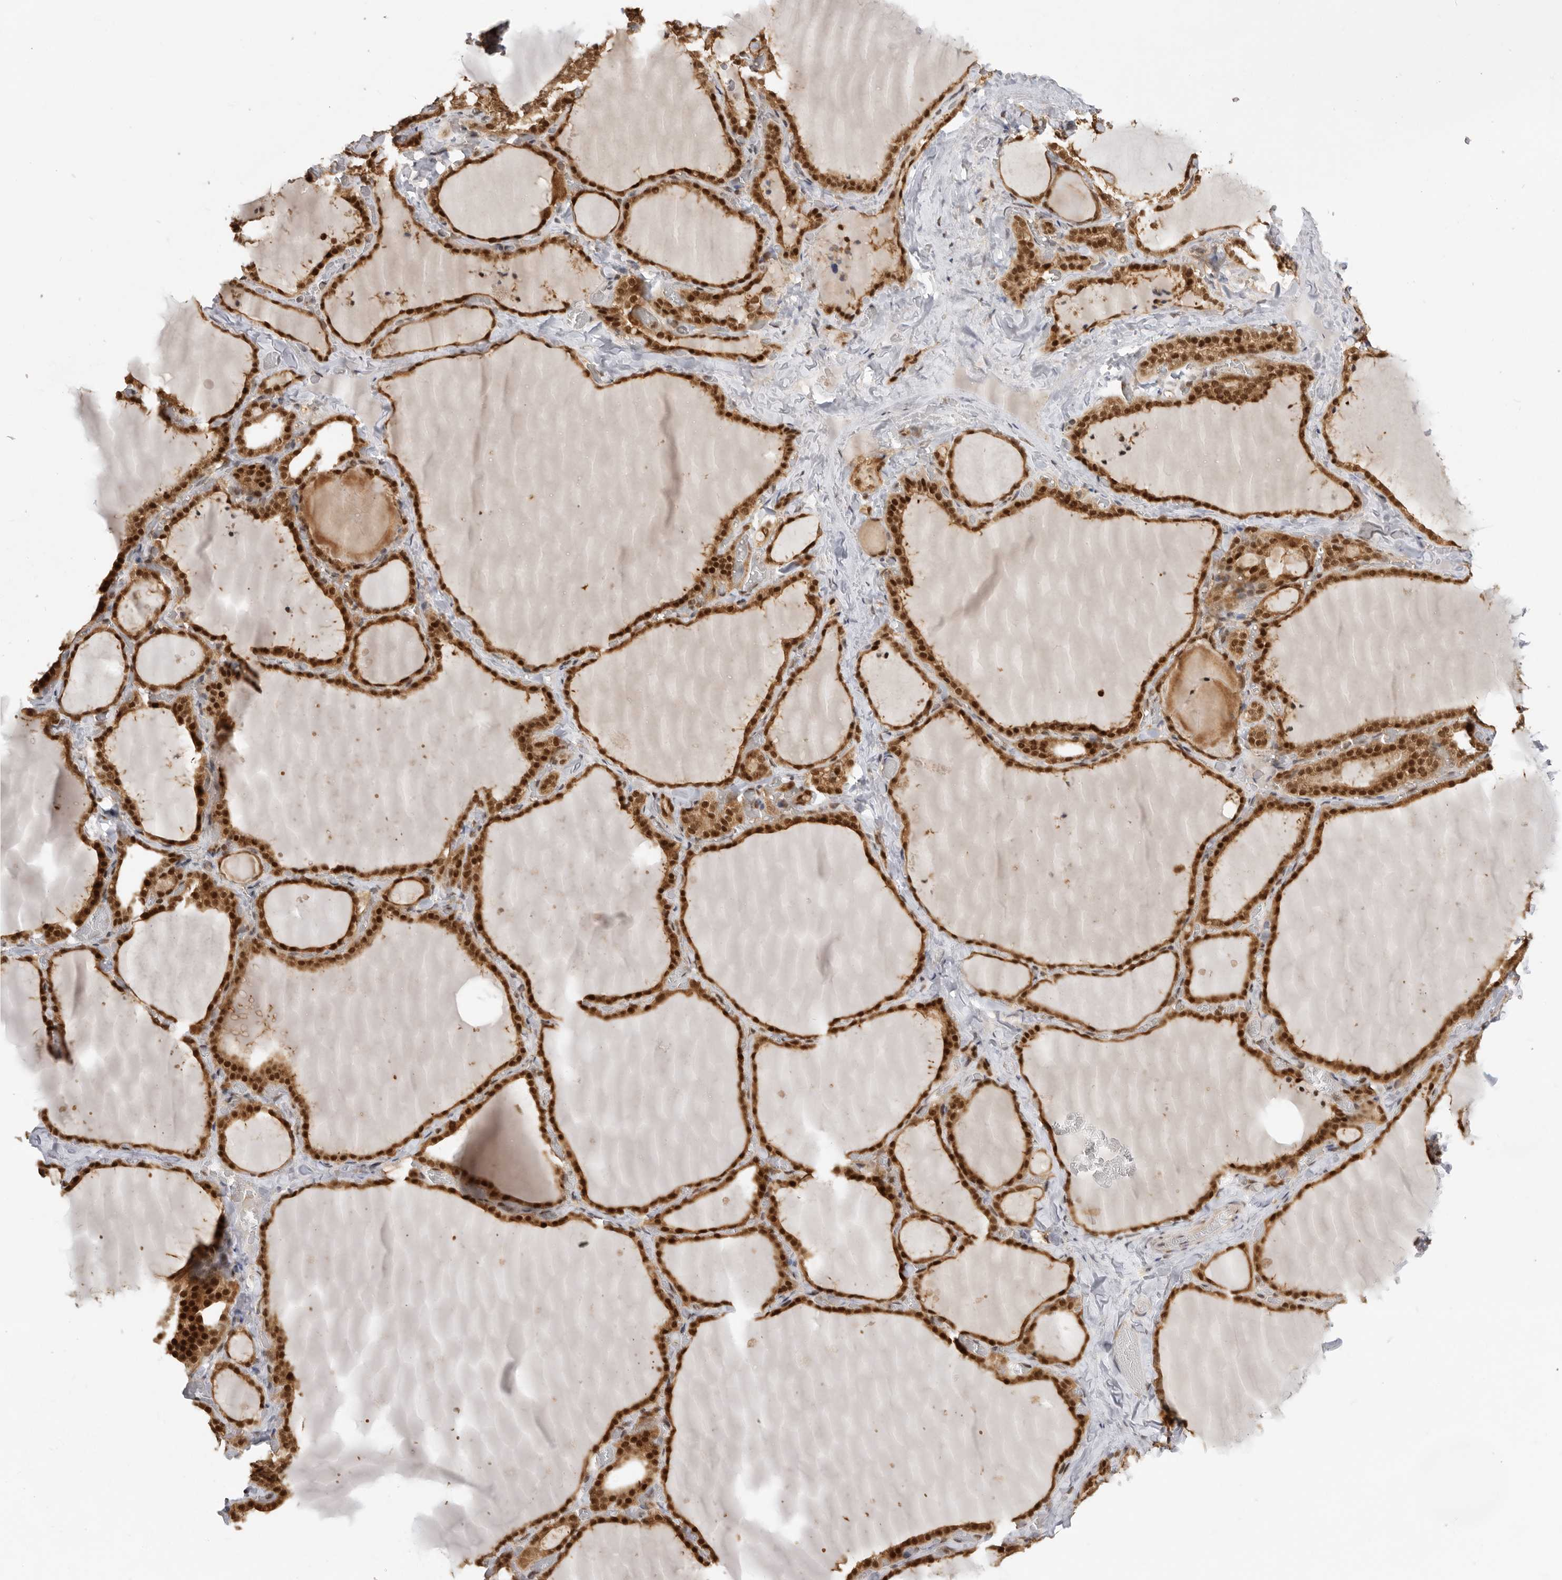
{"staining": {"intensity": "strong", "quantity": ">75%", "location": "cytoplasmic/membranous,nuclear"}, "tissue": "thyroid gland", "cell_type": "Glandular cells", "image_type": "normal", "snomed": [{"axis": "morphology", "description": "Normal tissue, NOS"}, {"axis": "topography", "description": "Thyroid gland"}], "caption": "Thyroid gland was stained to show a protein in brown. There is high levels of strong cytoplasmic/membranous,nuclear staining in about >75% of glandular cells. (Stains: DAB (3,3'-diaminobenzidine) in brown, nuclei in blue, Microscopy: brightfield microscopy at high magnification).", "gene": "ADPRS", "patient": {"sex": "female", "age": 22}}